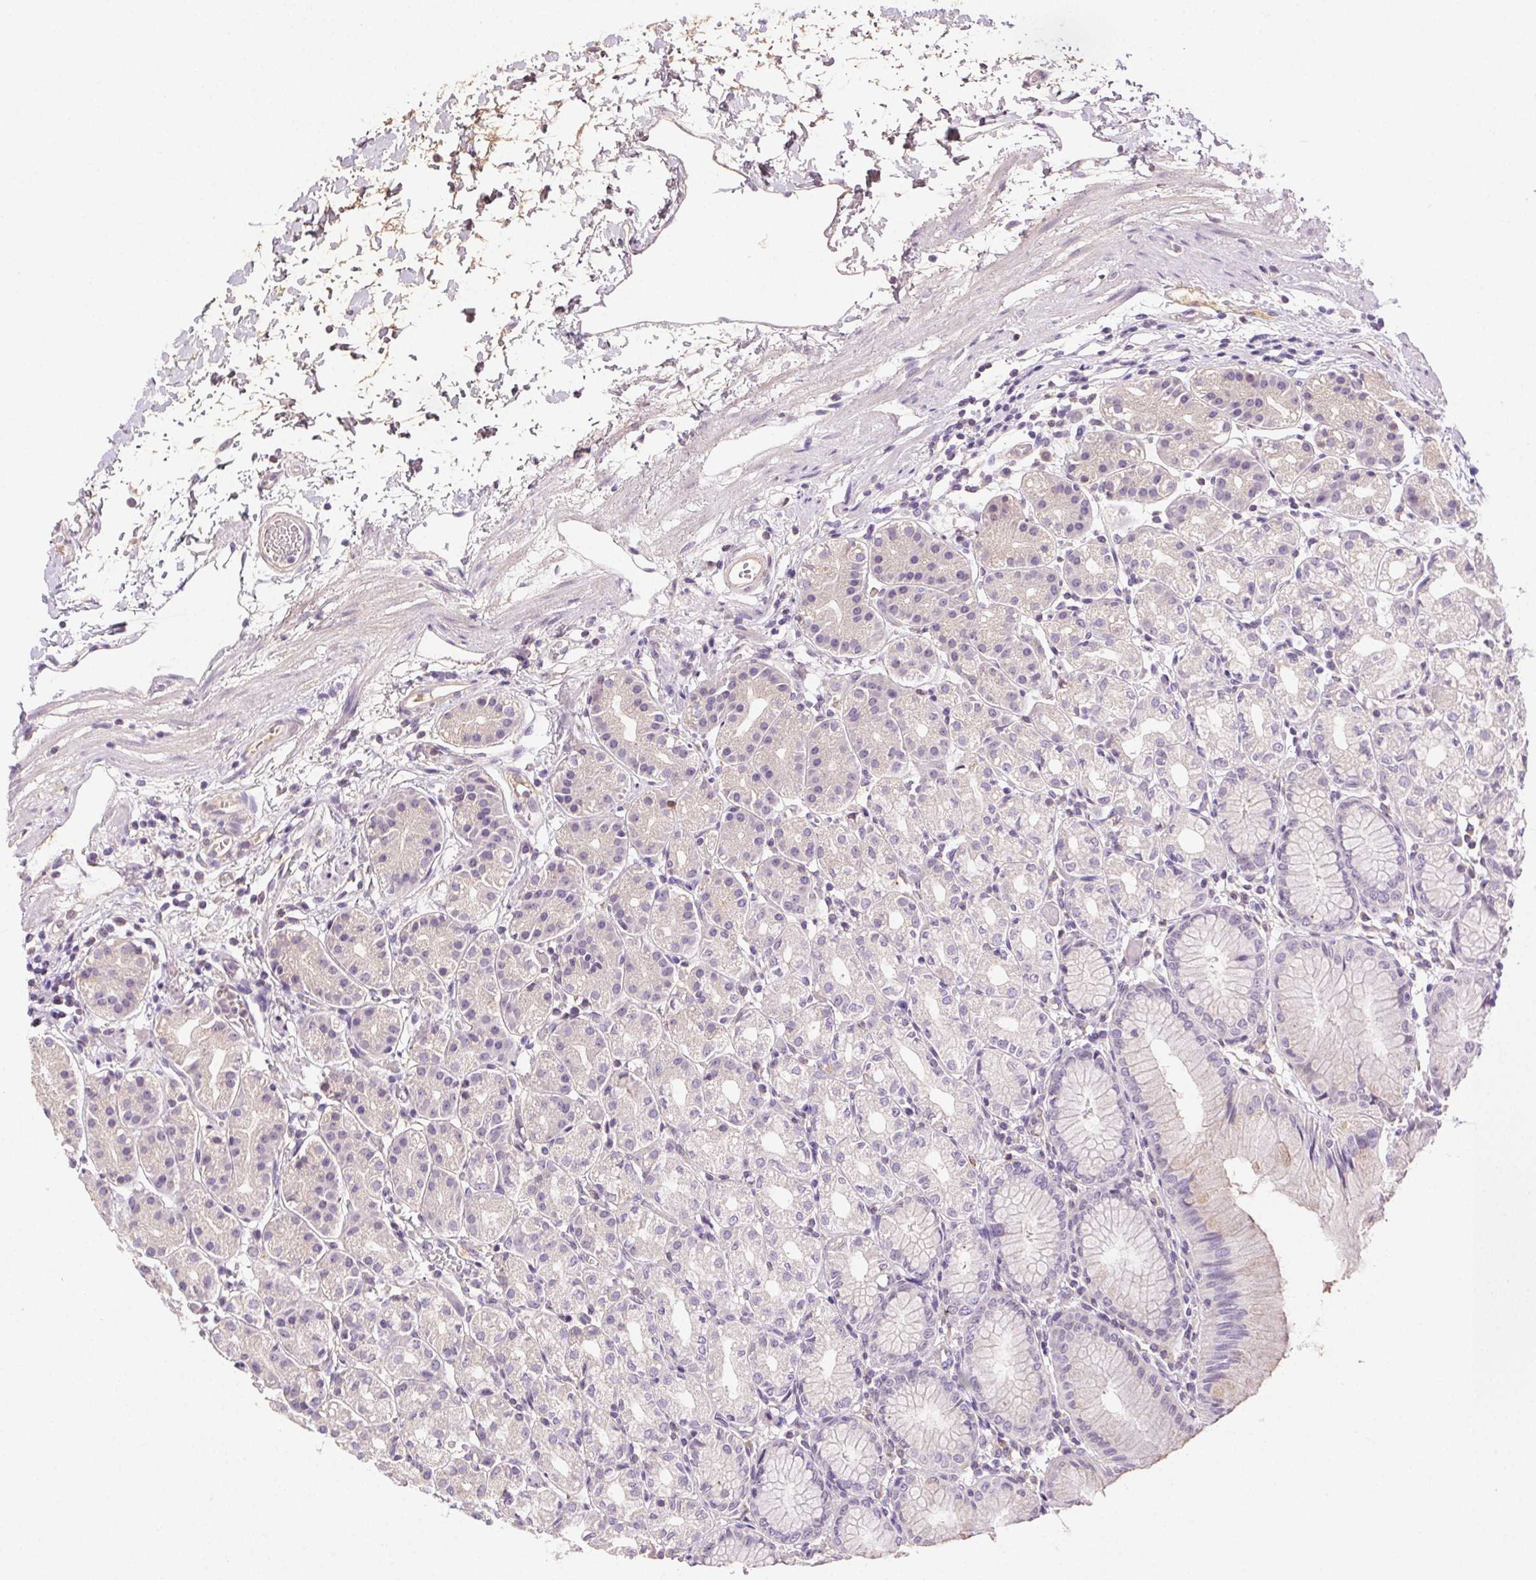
{"staining": {"intensity": "negative", "quantity": "none", "location": "none"}, "tissue": "stomach", "cell_type": "Glandular cells", "image_type": "normal", "snomed": [{"axis": "morphology", "description": "Normal tissue, NOS"}, {"axis": "topography", "description": "Stomach"}], "caption": "Immunohistochemistry of unremarkable stomach reveals no expression in glandular cells. Nuclei are stained in blue.", "gene": "BPIFB2", "patient": {"sex": "female", "age": 57}}